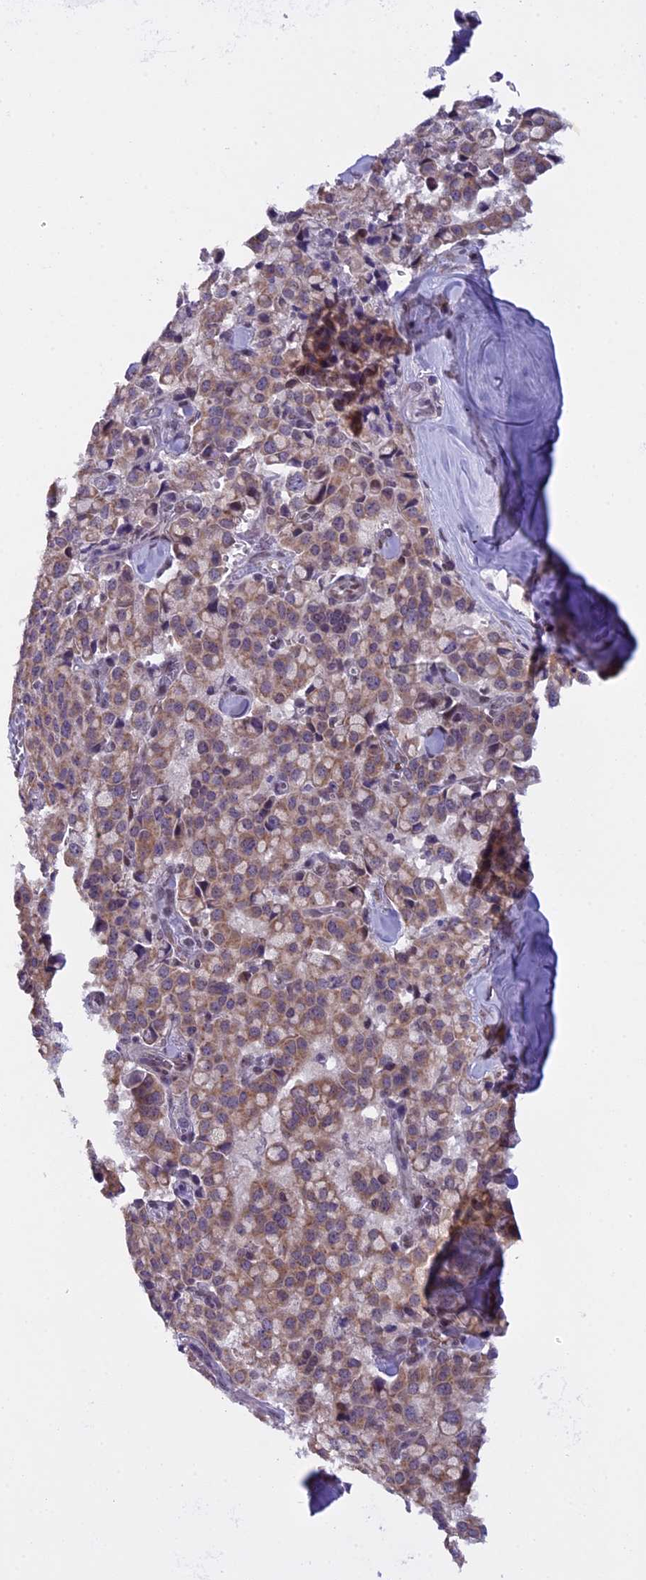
{"staining": {"intensity": "moderate", "quantity": ">75%", "location": "cytoplasmic/membranous"}, "tissue": "pancreatic cancer", "cell_type": "Tumor cells", "image_type": "cancer", "snomed": [{"axis": "morphology", "description": "Adenocarcinoma, NOS"}, {"axis": "topography", "description": "Pancreas"}], "caption": "The photomicrograph shows a brown stain indicating the presence of a protein in the cytoplasmic/membranous of tumor cells in pancreatic cancer. (brown staining indicates protein expression, while blue staining denotes nuclei).", "gene": "ZNF317", "patient": {"sex": "male", "age": 65}}